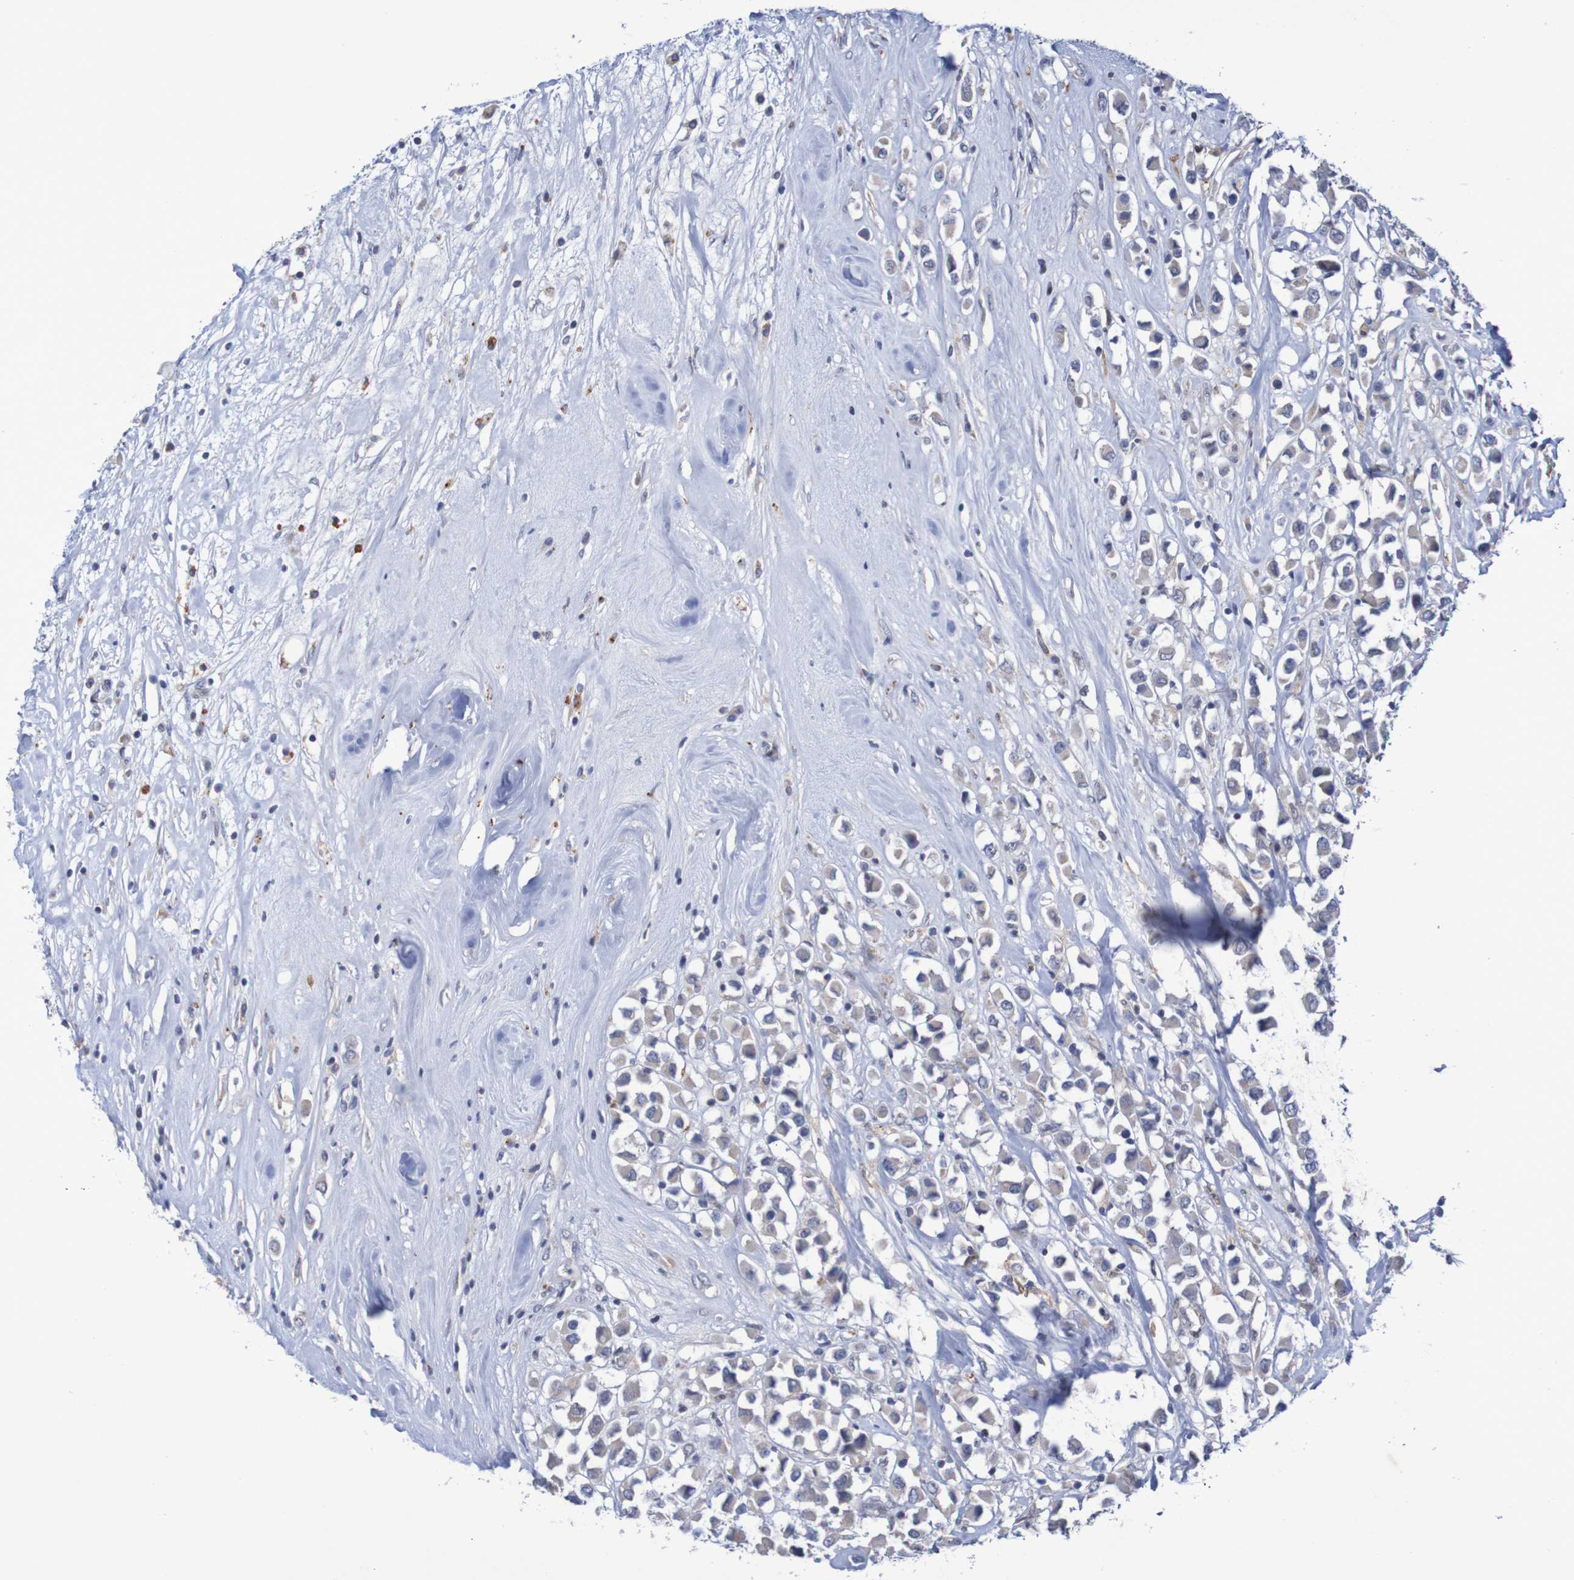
{"staining": {"intensity": "negative", "quantity": "none", "location": "none"}, "tissue": "breast cancer", "cell_type": "Tumor cells", "image_type": "cancer", "snomed": [{"axis": "morphology", "description": "Duct carcinoma"}, {"axis": "topography", "description": "Breast"}], "caption": "The histopathology image demonstrates no significant positivity in tumor cells of breast cancer (invasive ductal carcinoma). The staining was performed using DAB to visualize the protein expression in brown, while the nuclei were stained in blue with hematoxylin (Magnification: 20x).", "gene": "FBP2", "patient": {"sex": "female", "age": 61}}